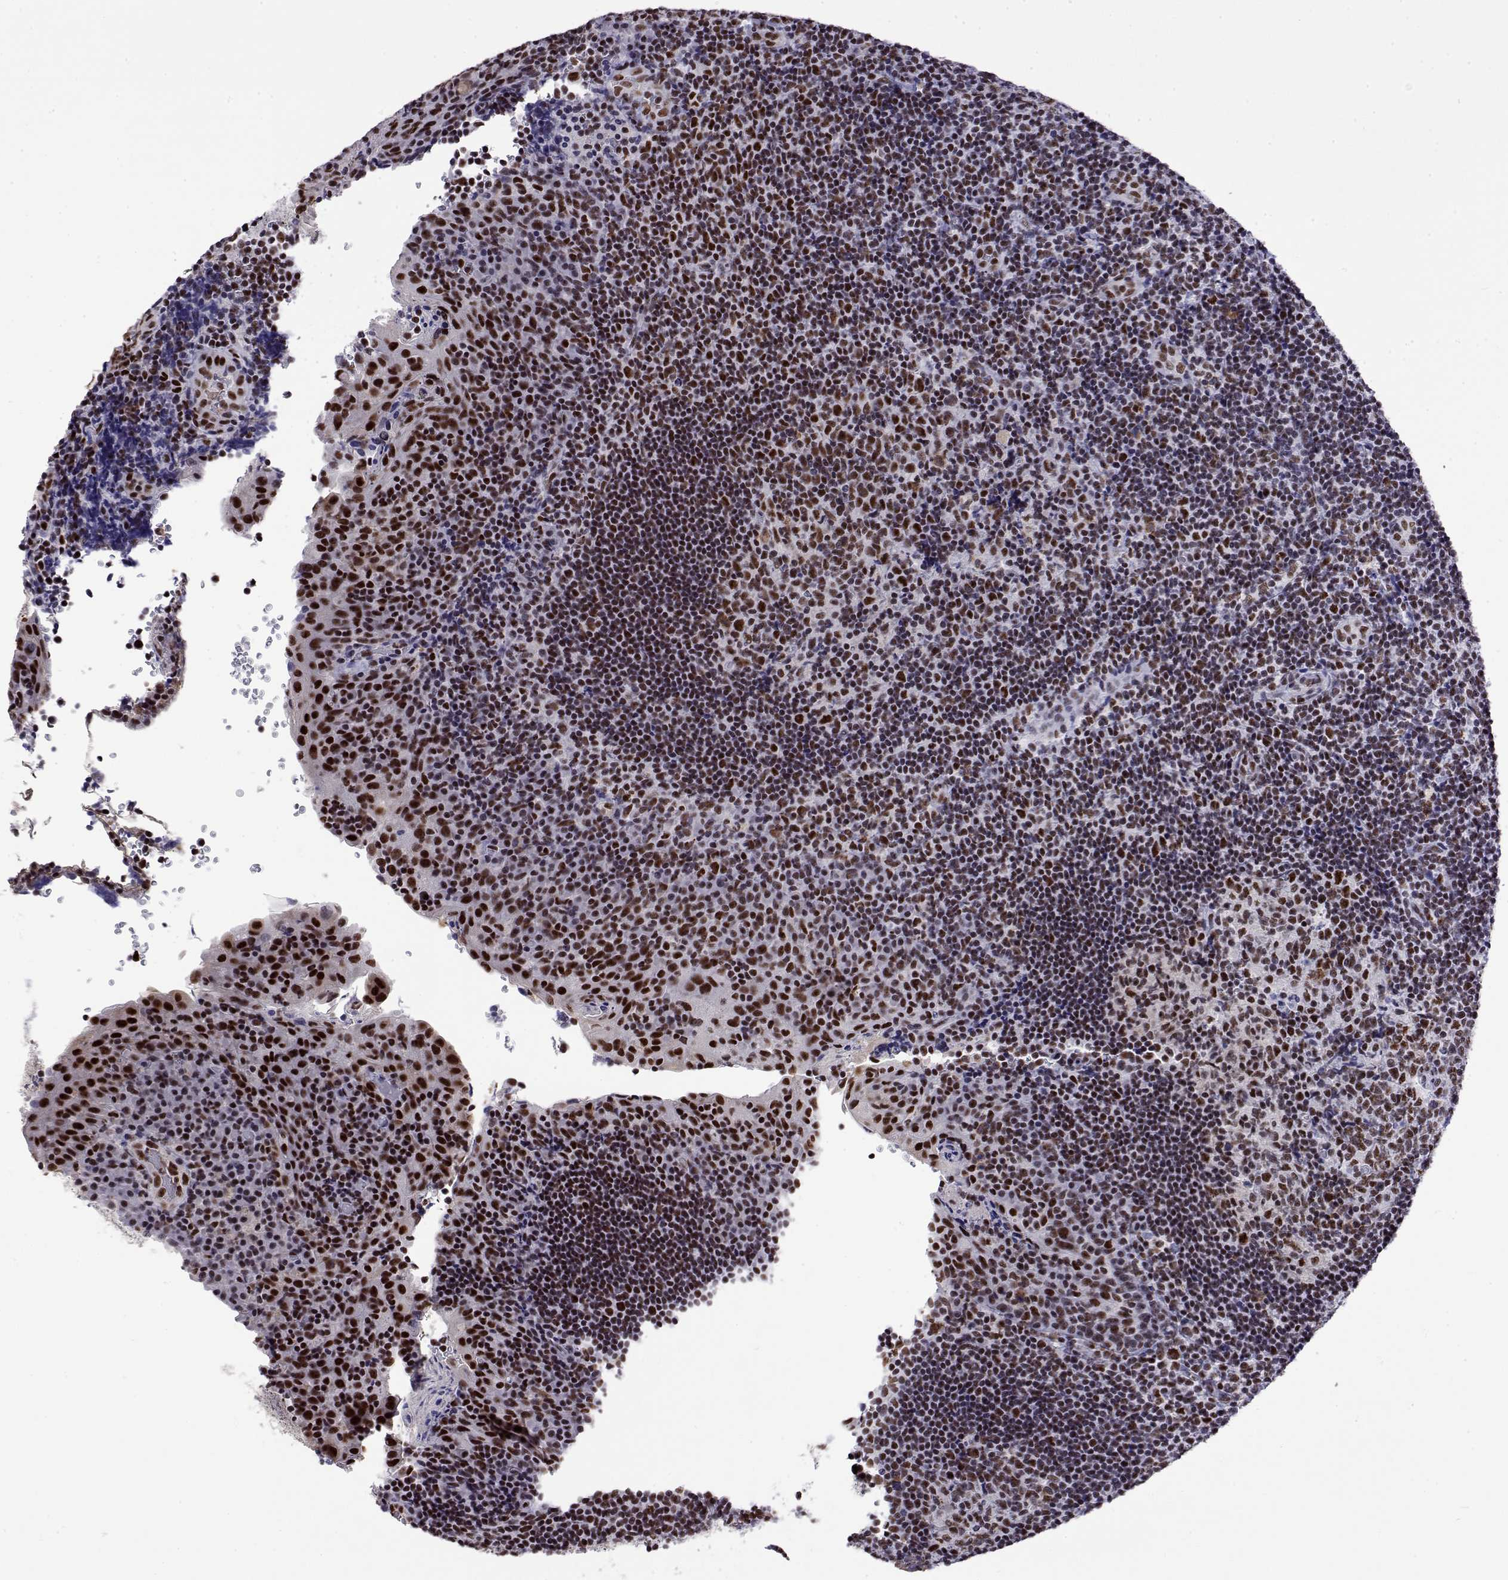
{"staining": {"intensity": "moderate", "quantity": "25%-75%", "location": "nuclear"}, "tissue": "tonsil", "cell_type": "Germinal center cells", "image_type": "normal", "snomed": [{"axis": "morphology", "description": "Normal tissue, NOS"}, {"axis": "topography", "description": "Tonsil"}], "caption": "Germinal center cells demonstrate moderate nuclear expression in about 25%-75% of cells in unremarkable tonsil.", "gene": "POLDIP3", "patient": {"sex": "male", "age": 17}}